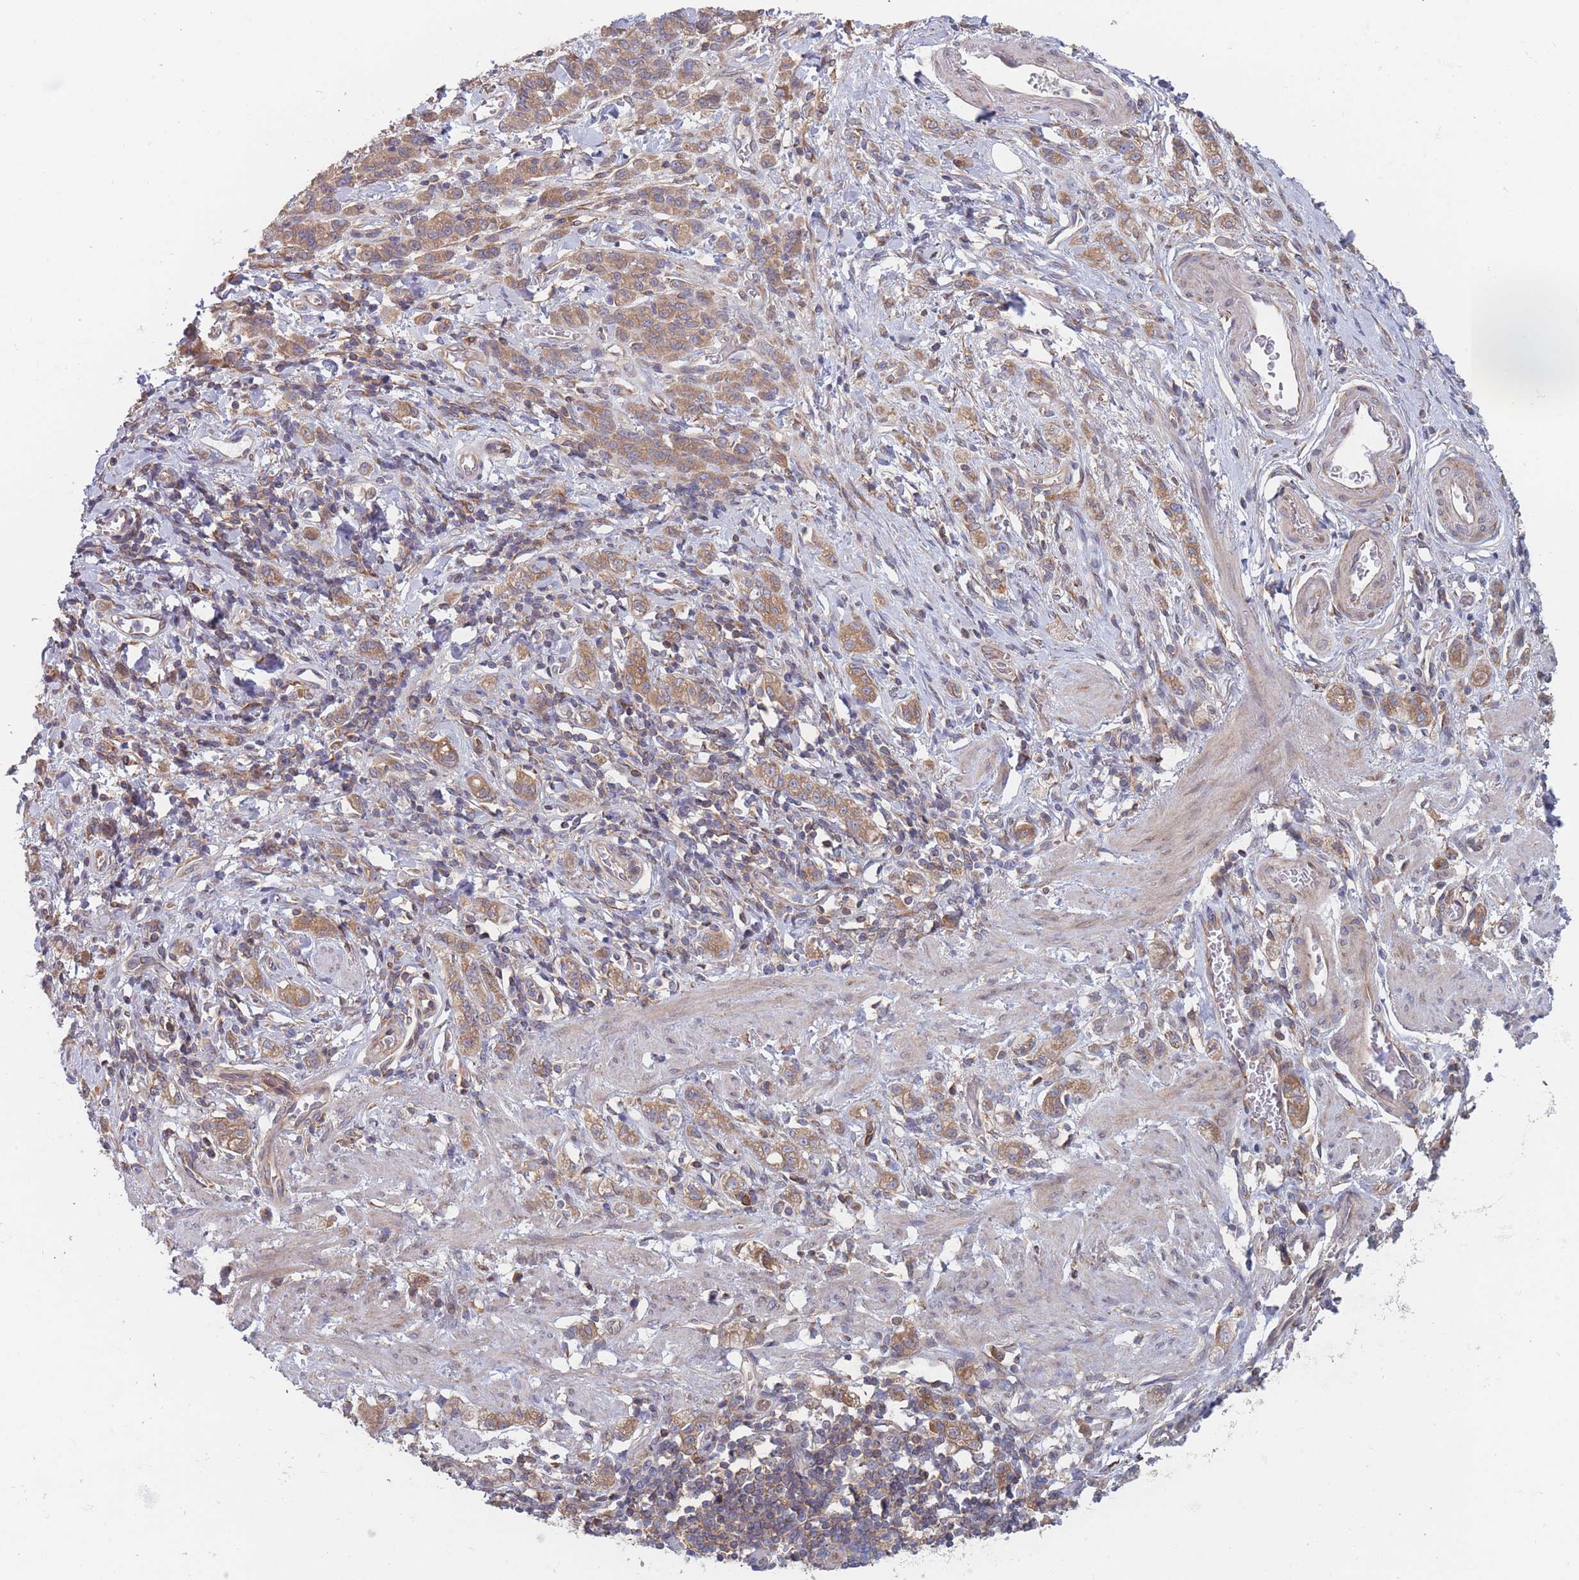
{"staining": {"intensity": "moderate", "quantity": ">75%", "location": "cytoplasmic/membranous"}, "tissue": "stomach cancer", "cell_type": "Tumor cells", "image_type": "cancer", "snomed": [{"axis": "morphology", "description": "Adenocarcinoma, NOS"}, {"axis": "topography", "description": "Stomach"}], "caption": "Immunohistochemistry (IHC) (DAB) staining of stomach cancer (adenocarcinoma) demonstrates moderate cytoplasmic/membranous protein expression in approximately >75% of tumor cells.", "gene": "KDSR", "patient": {"sex": "male", "age": 77}}